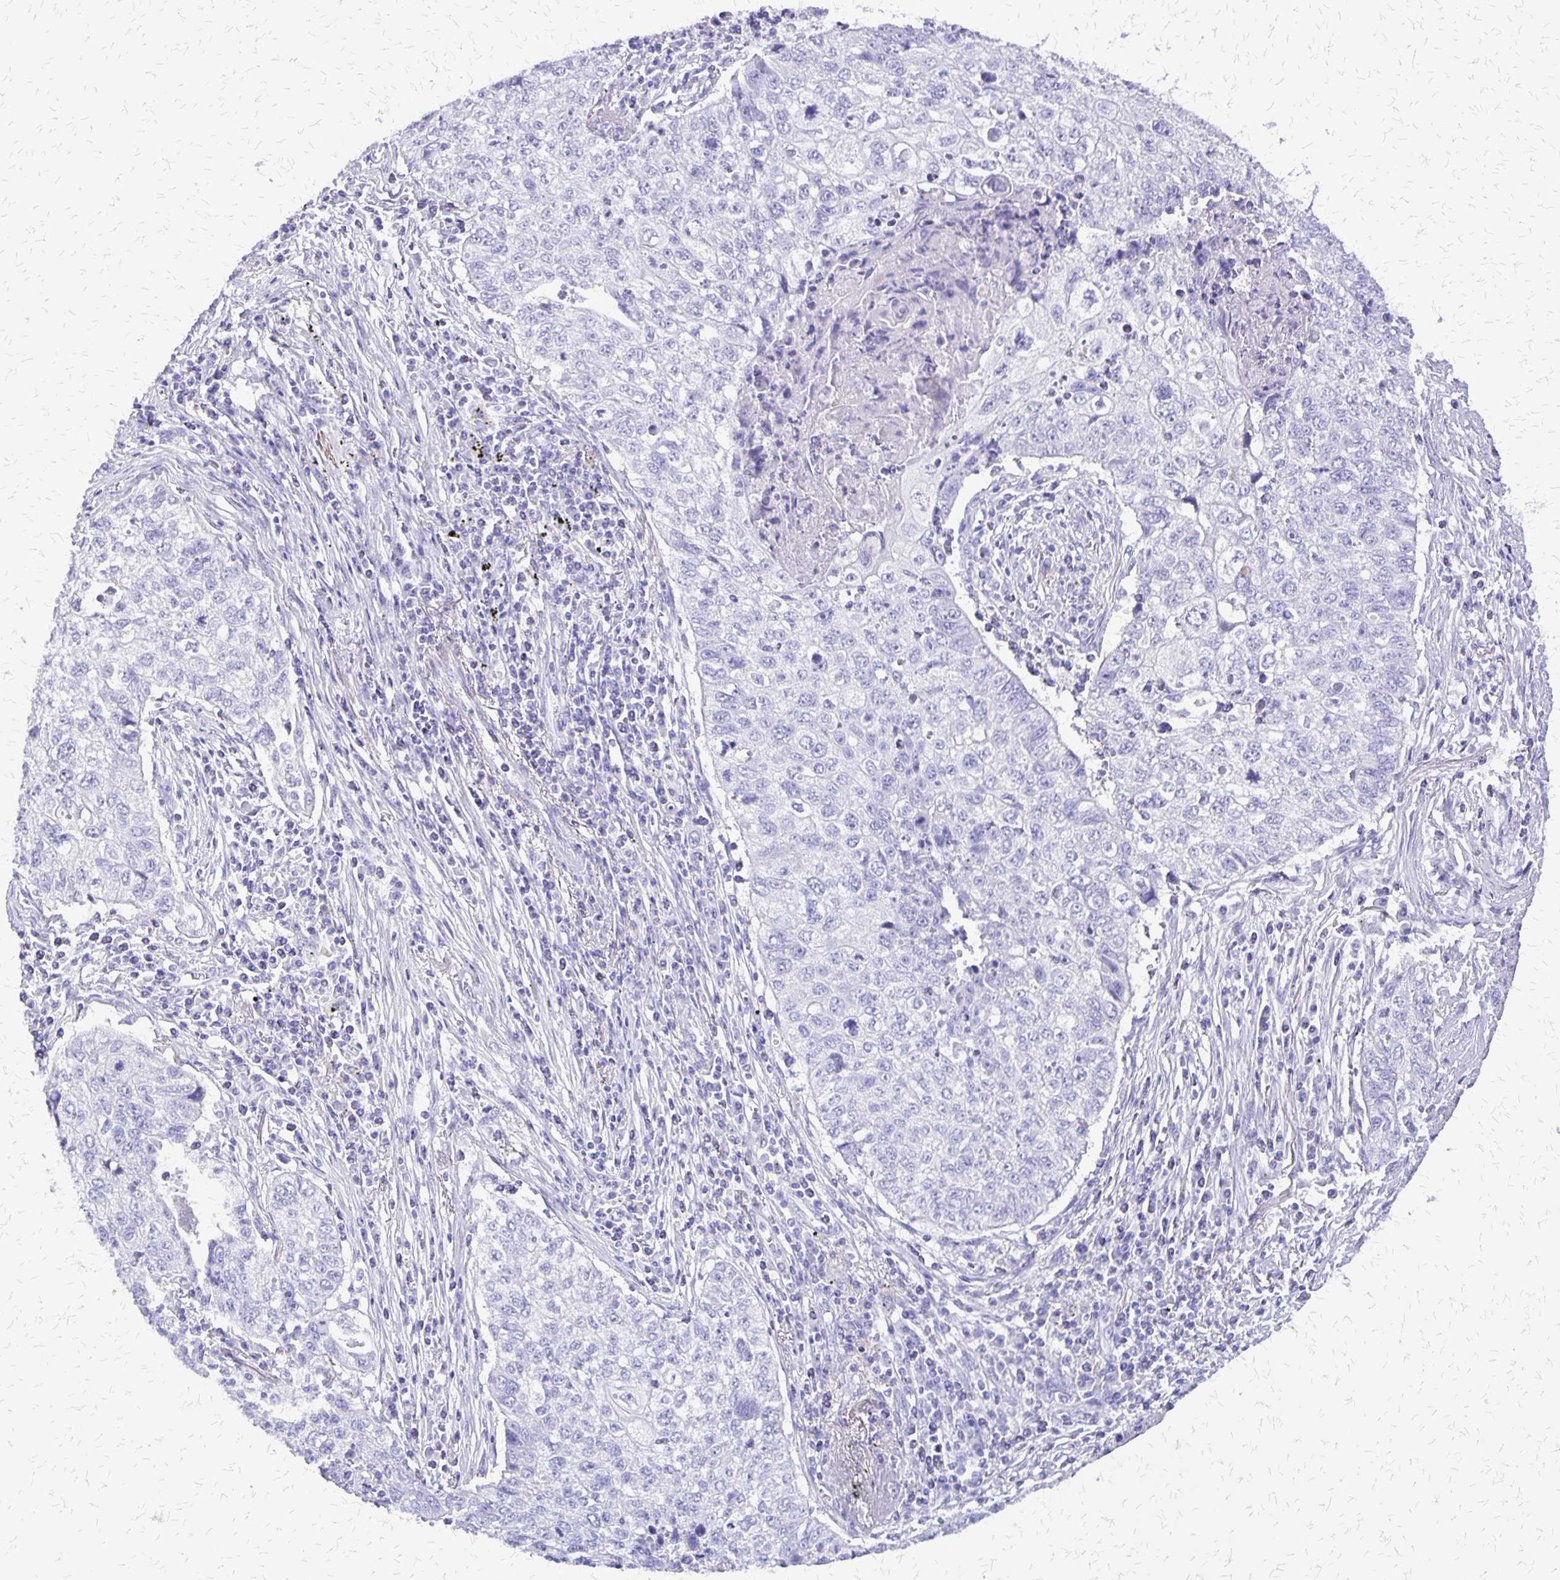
{"staining": {"intensity": "negative", "quantity": "none", "location": "none"}, "tissue": "lung cancer", "cell_type": "Tumor cells", "image_type": "cancer", "snomed": [{"axis": "morphology", "description": "Normal morphology"}, {"axis": "morphology", "description": "Aneuploidy"}, {"axis": "morphology", "description": "Squamous cell carcinoma, NOS"}, {"axis": "topography", "description": "Lymph node"}, {"axis": "topography", "description": "Lung"}], "caption": "Immunohistochemical staining of human lung cancer (aneuploidy) shows no significant staining in tumor cells. (Stains: DAB (3,3'-diaminobenzidine) immunohistochemistry (IHC) with hematoxylin counter stain, Microscopy: brightfield microscopy at high magnification).", "gene": "SLC13A2", "patient": {"sex": "female", "age": 76}}